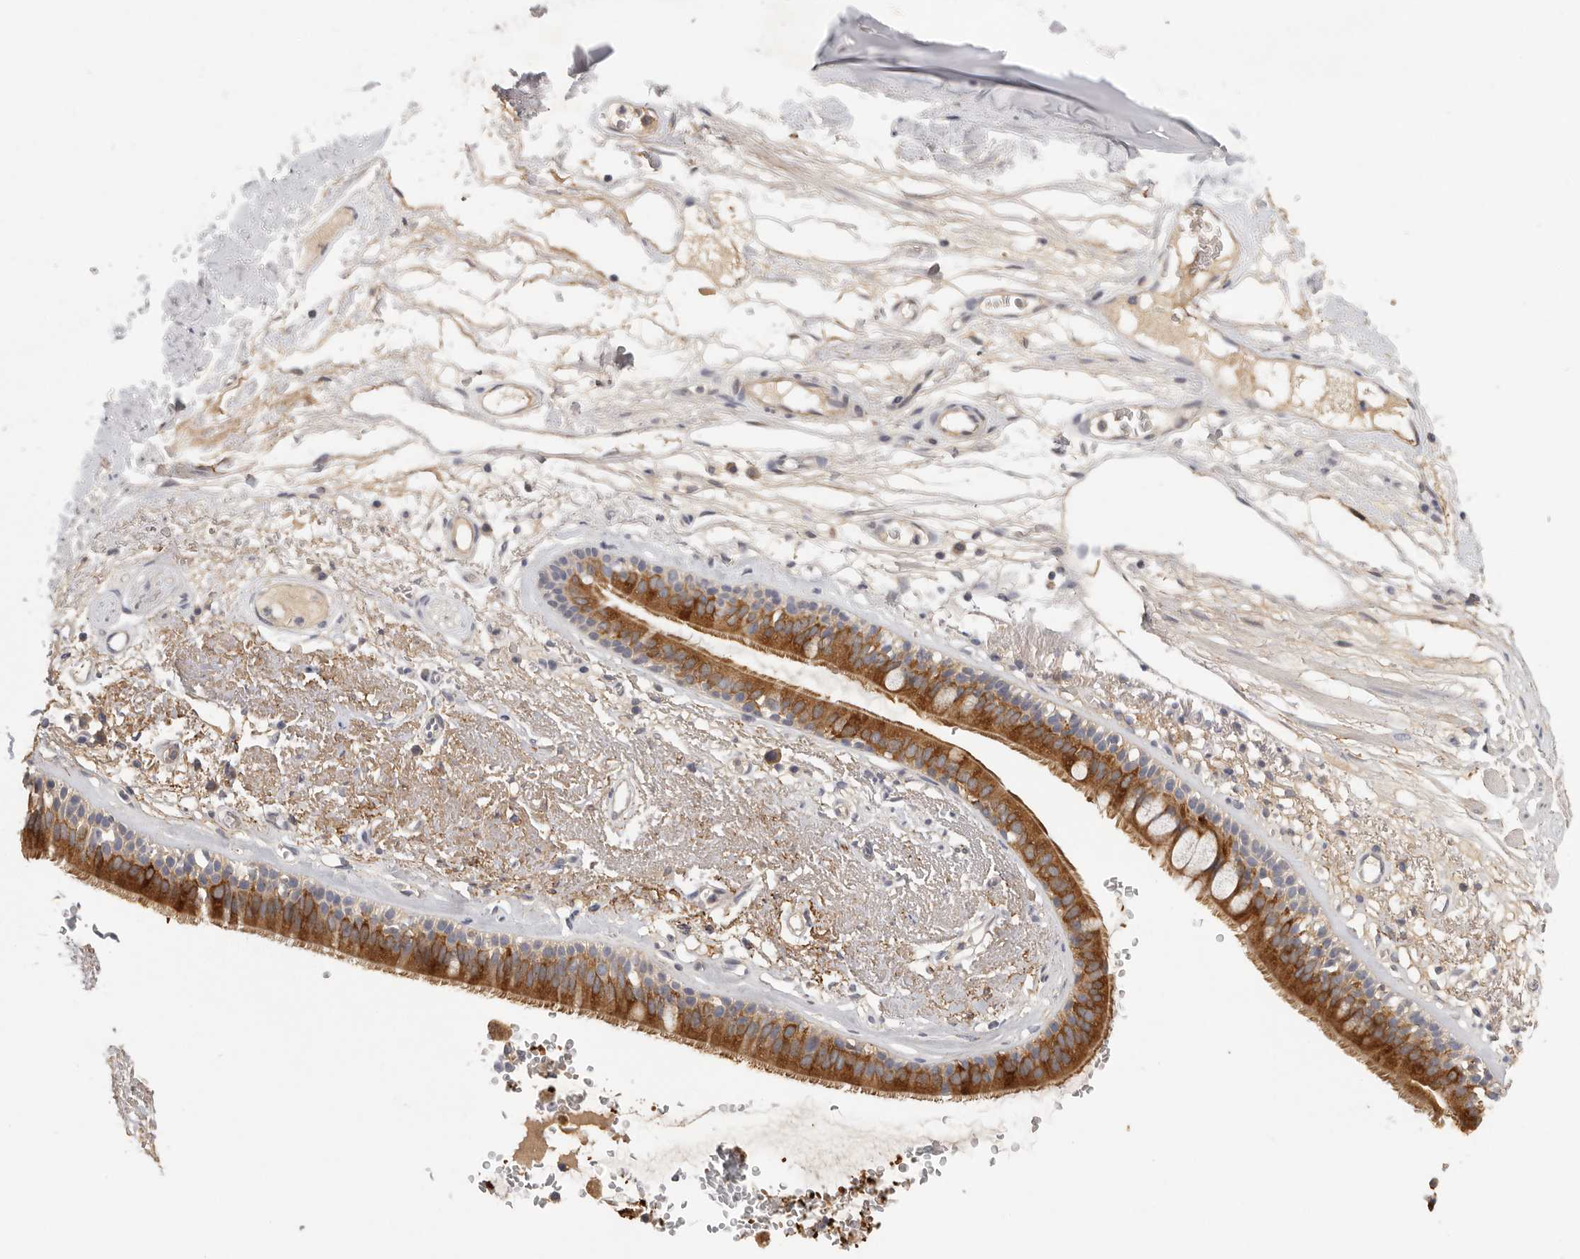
{"staining": {"intensity": "moderate", "quantity": ">75%", "location": "cytoplasmic/membranous"}, "tissue": "adipose tissue", "cell_type": "Adipocytes", "image_type": "normal", "snomed": [{"axis": "morphology", "description": "Normal tissue, NOS"}, {"axis": "topography", "description": "Cartilage tissue"}], "caption": "IHC of unremarkable adipose tissue shows medium levels of moderate cytoplasmic/membranous expression in approximately >75% of adipocytes.", "gene": "CFAP298", "patient": {"sex": "female", "age": 63}}